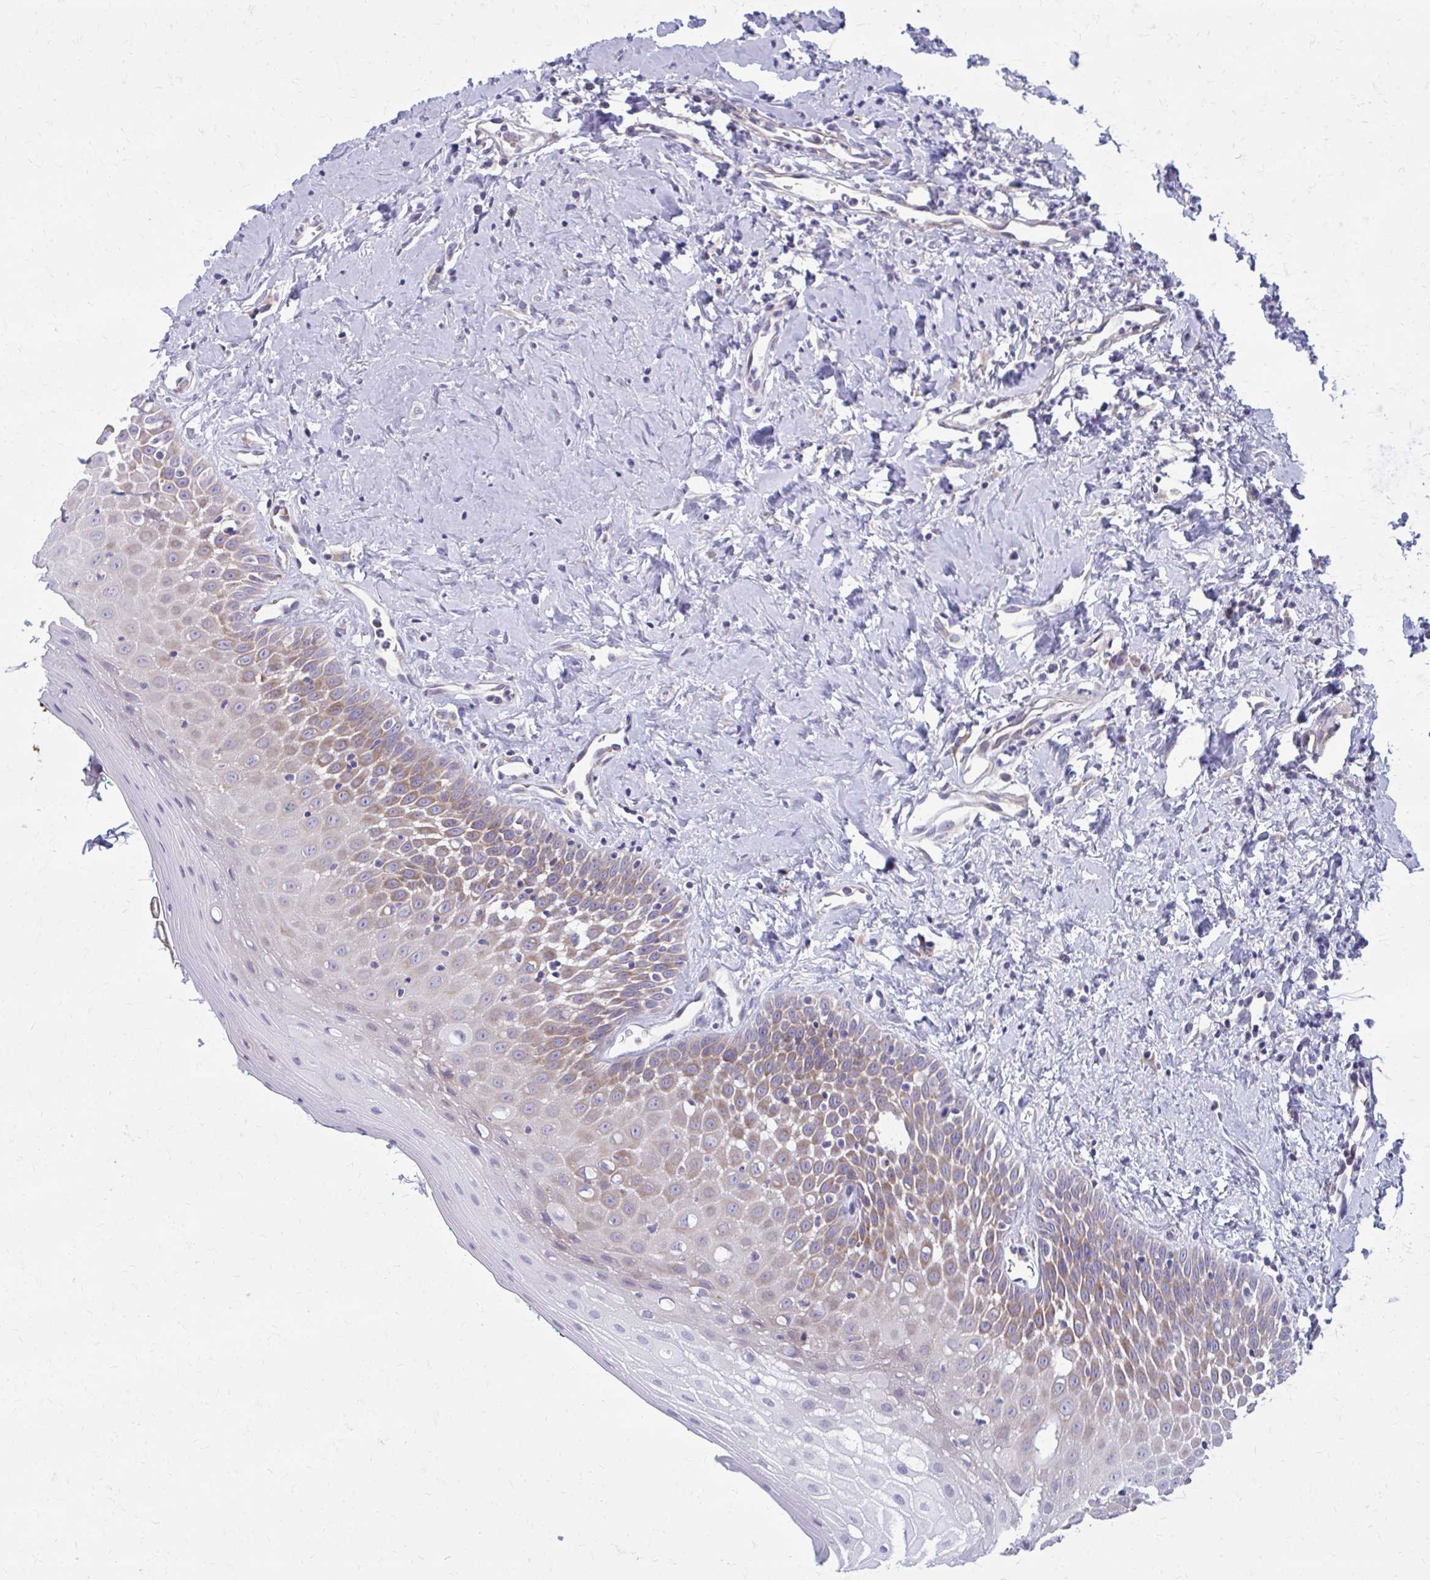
{"staining": {"intensity": "moderate", "quantity": "25%-75%", "location": "cytoplasmic/membranous"}, "tissue": "oral mucosa", "cell_type": "Squamous epithelial cells", "image_type": "normal", "snomed": [{"axis": "morphology", "description": "Normal tissue, NOS"}, {"axis": "topography", "description": "Oral tissue"}], "caption": "Immunohistochemistry (IHC) of unremarkable oral mucosa reveals medium levels of moderate cytoplasmic/membranous staining in approximately 25%-75% of squamous epithelial cells.", "gene": "GIGYF2", "patient": {"sex": "female", "age": 70}}